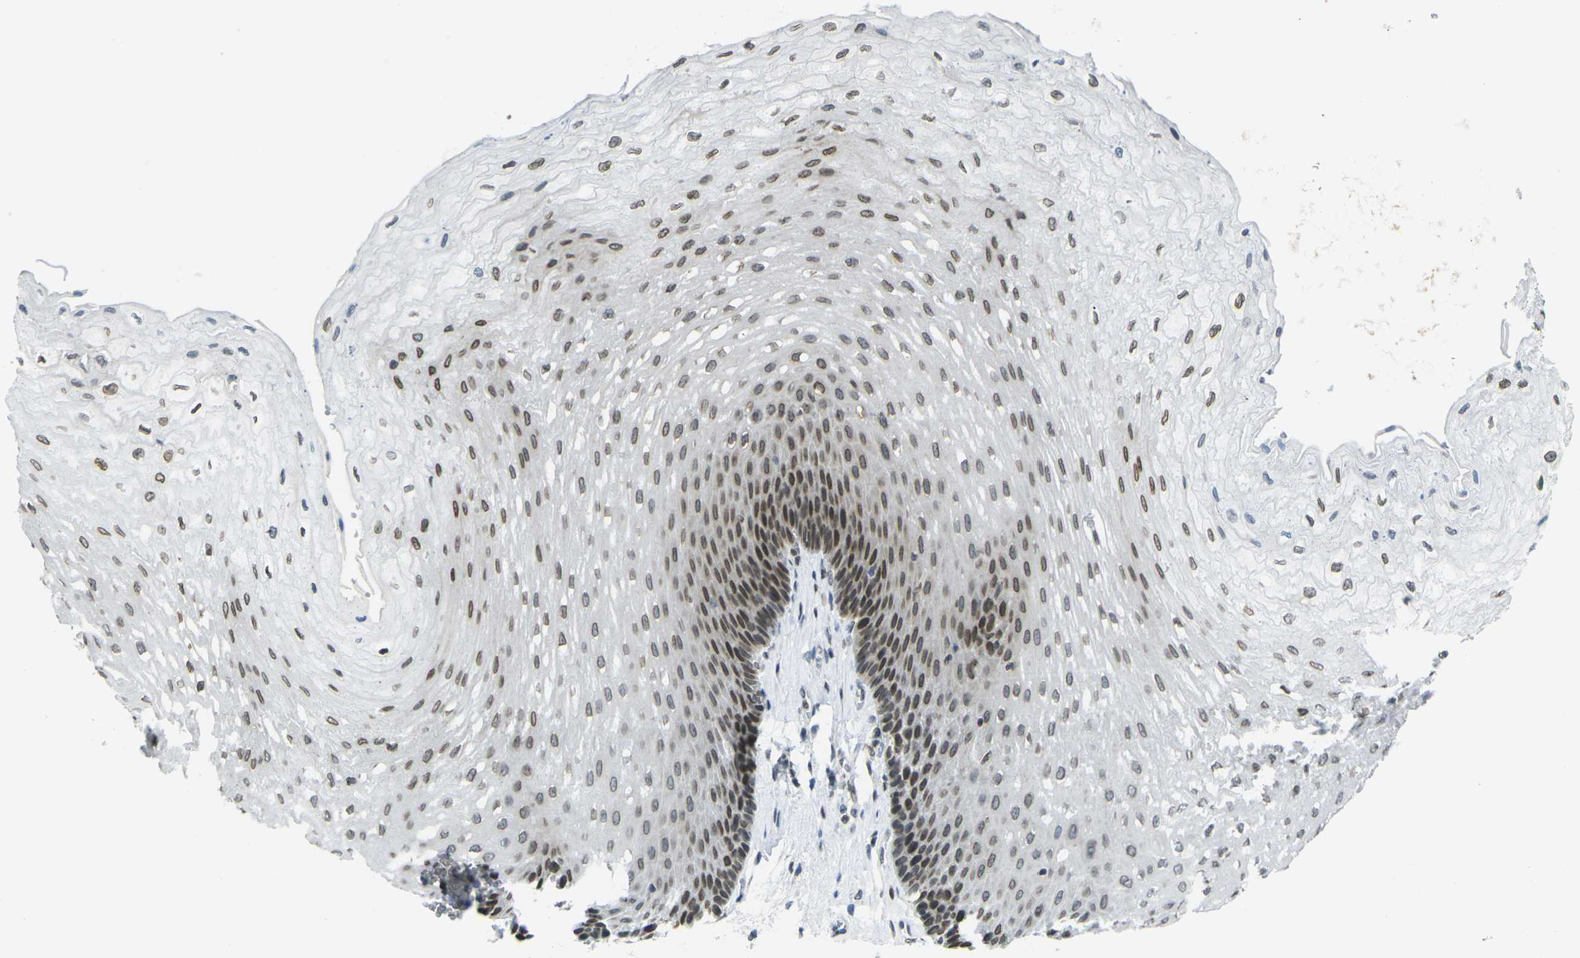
{"staining": {"intensity": "moderate", "quantity": ">75%", "location": "cytoplasmic/membranous,nuclear"}, "tissue": "esophagus", "cell_type": "Squamous epithelial cells", "image_type": "normal", "snomed": [{"axis": "morphology", "description": "Normal tissue, NOS"}, {"axis": "topography", "description": "Esophagus"}], "caption": "A high-resolution photomicrograph shows IHC staining of unremarkable esophagus, which shows moderate cytoplasmic/membranous,nuclear staining in about >75% of squamous epithelial cells. (Brightfield microscopy of DAB IHC at high magnification).", "gene": "BRDT", "patient": {"sex": "female", "age": 72}}